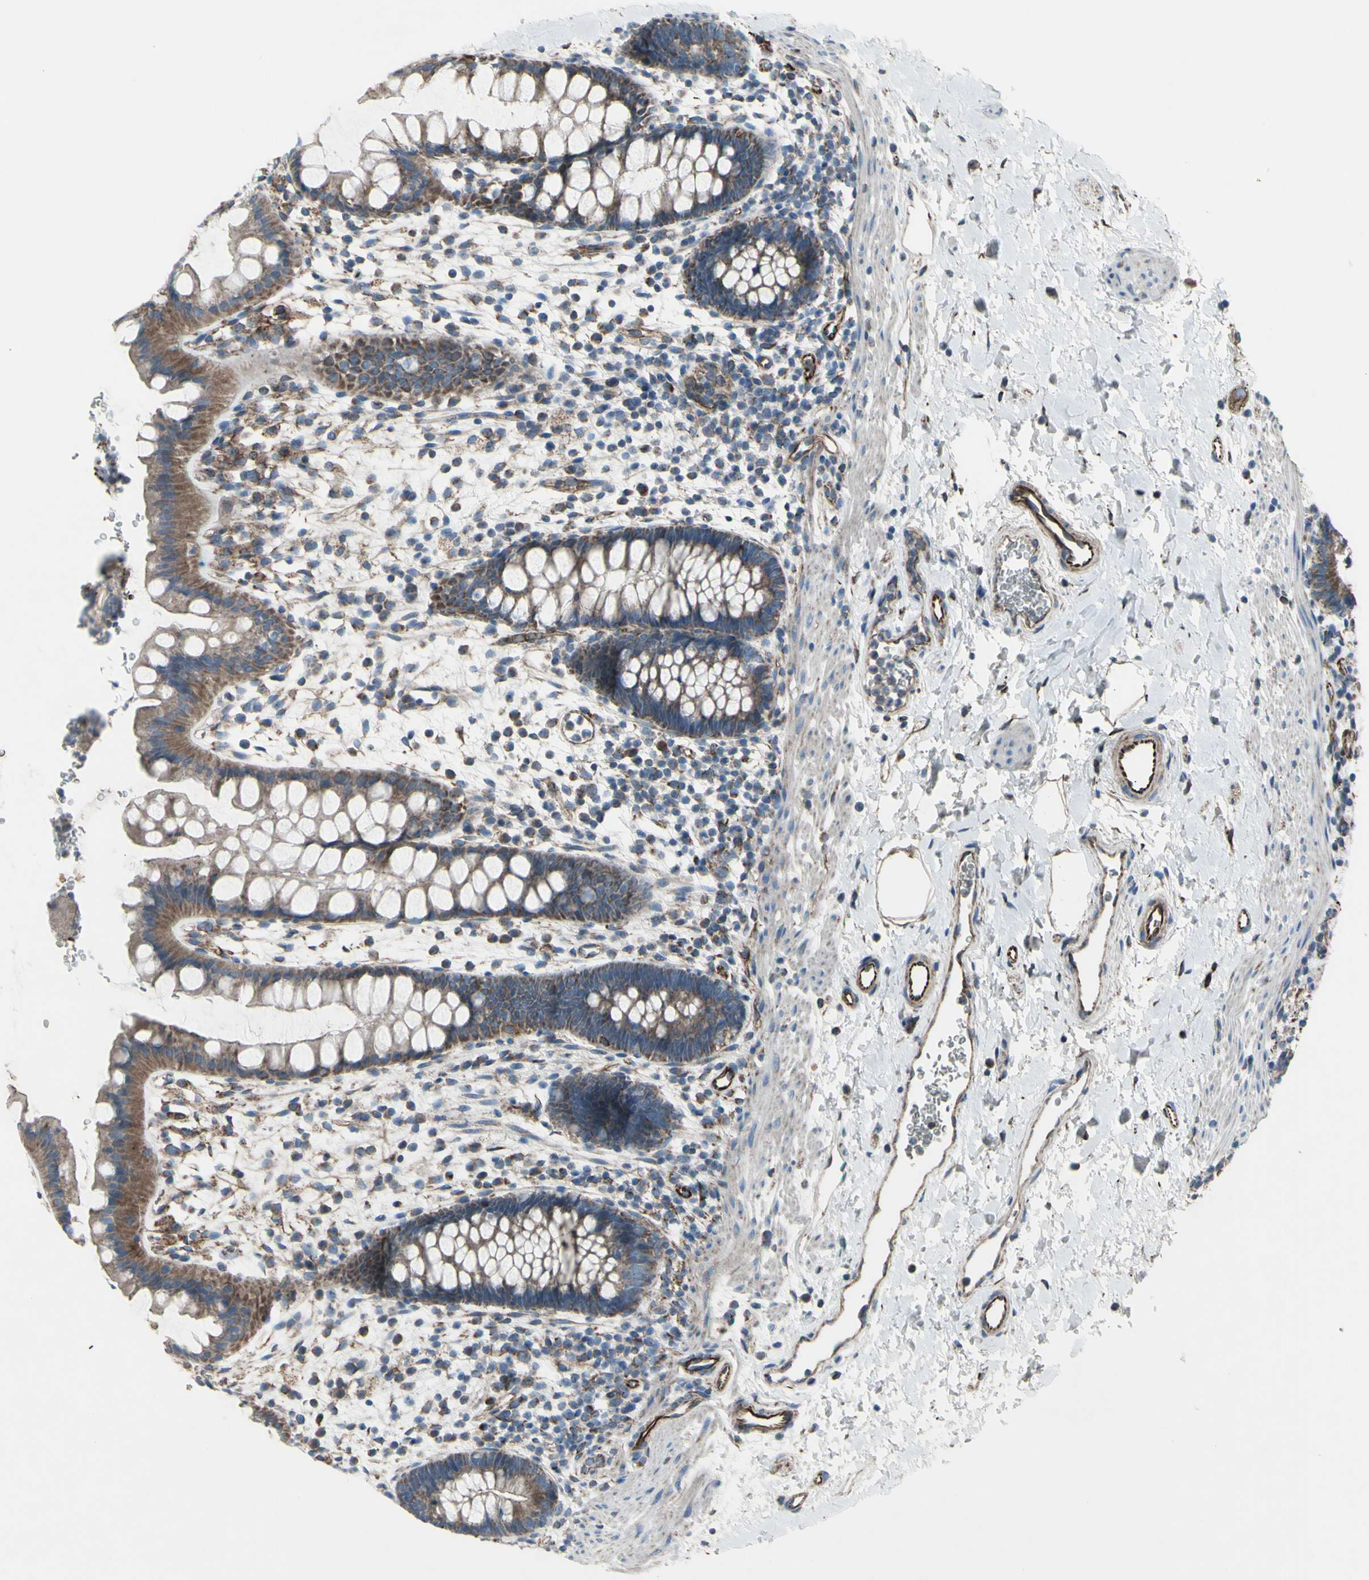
{"staining": {"intensity": "weak", "quantity": ">75%", "location": "cytoplasmic/membranous"}, "tissue": "rectum", "cell_type": "Glandular cells", "image_type": "normal", "snomed": [{"axis": "morphology", "description": "Normal tissue, NOS"}, {"axis": "topography", "description": "Rectum"}], "caption": "This photomicrograph shows IHC staining of unremarkable rectum, with low weak cytoplasmic/membranous staining in about >75% of glandular cells.", "gene": "EMC7", "patient": {"sex": "female", "age": 24}}